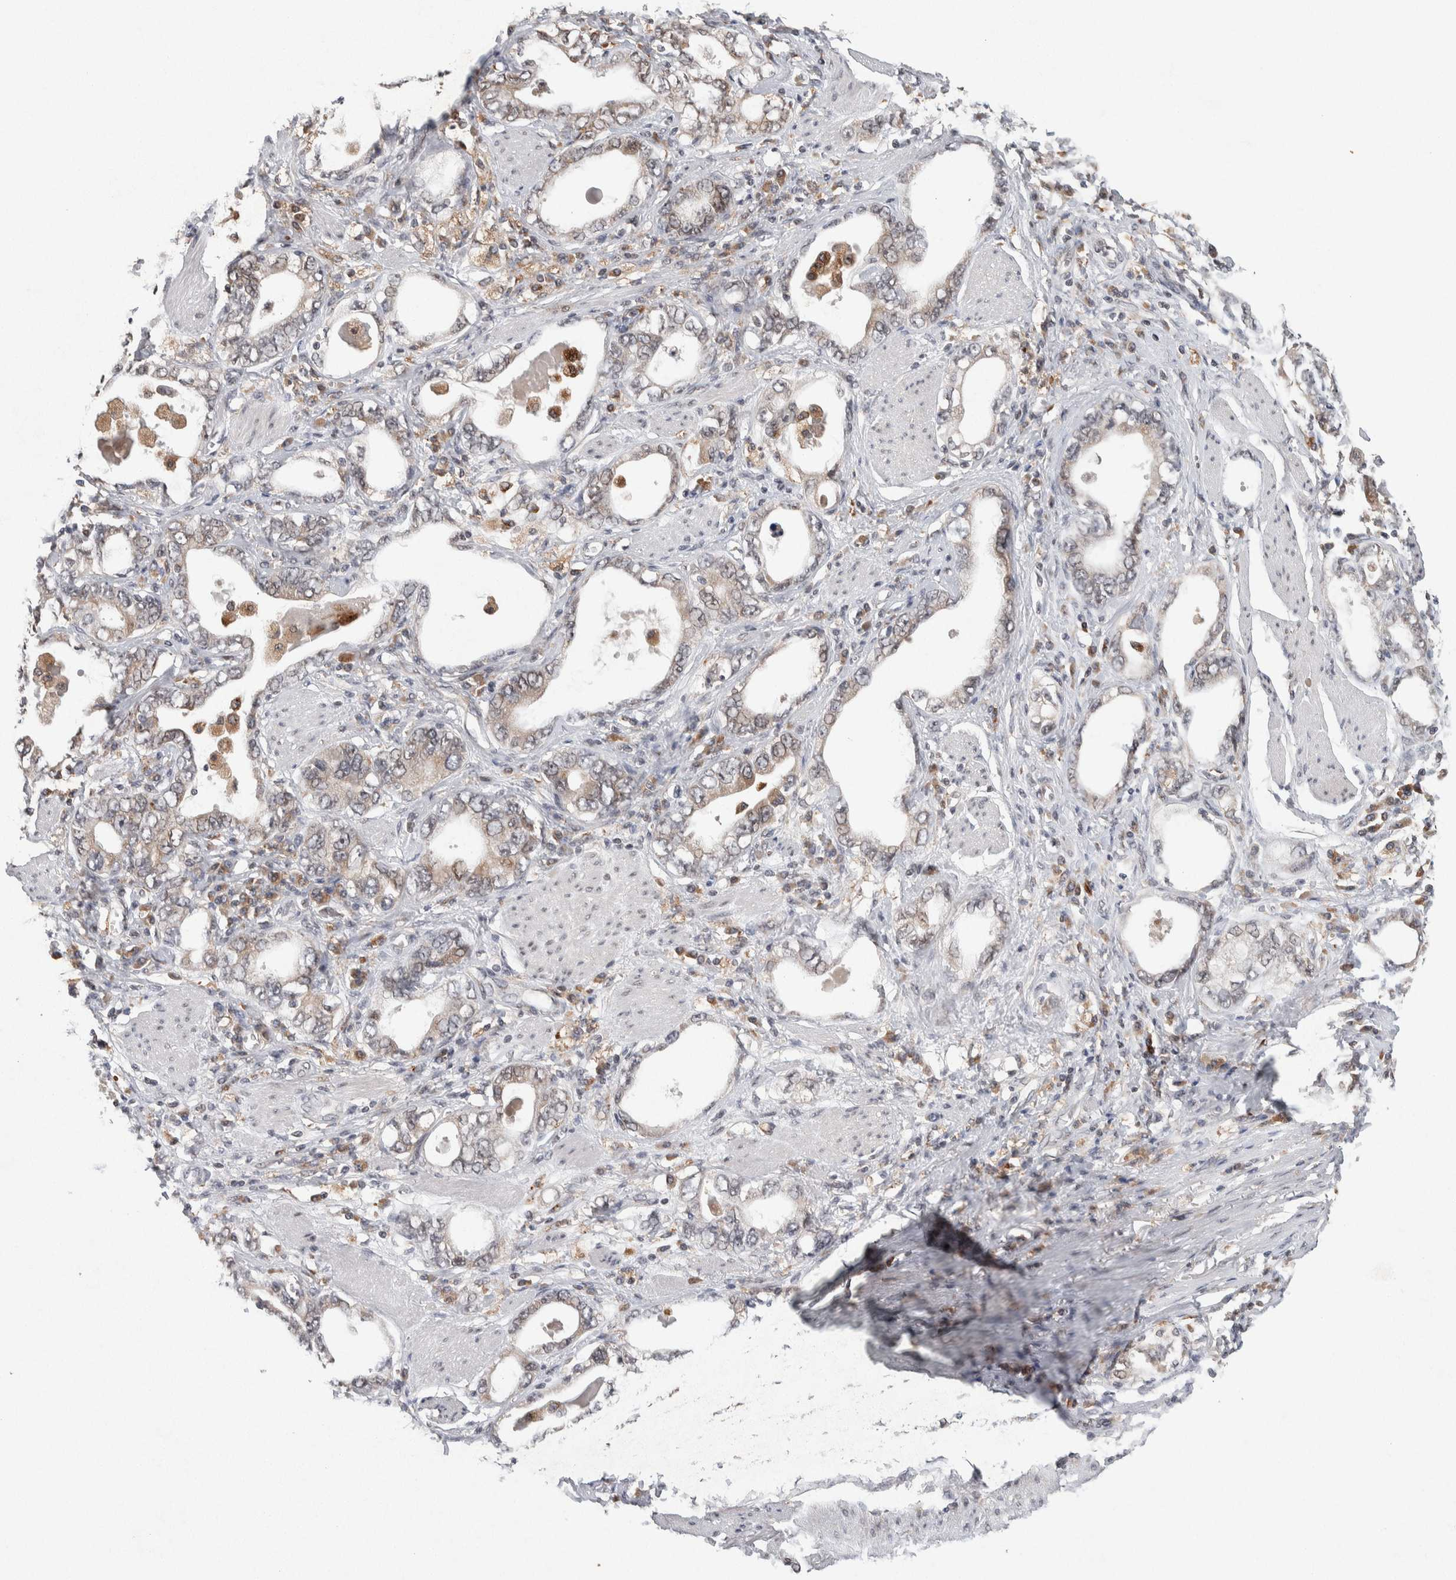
{"staining": {"intensity": "weak", "quantity": "25%-75%", "location": "cytoplasmic/membranous"}, "tissue": "stomach cancer", "cell_type": "Tumor cells", "image_type": "cancer", "snomed": [{"axis": "morphology", "description": "Adenocarcinoma, NOS"}, {"axis": "topography", "description": "Stomach, lower"}], "caption": "Weak cytoplasmic/membranous protein expression is appreciated in approximately 25%-75% of tumor cells in adenocarcinoma (stomach).", "gene": "KCNK1", "patient": {"sex": "female", "age": 93}}